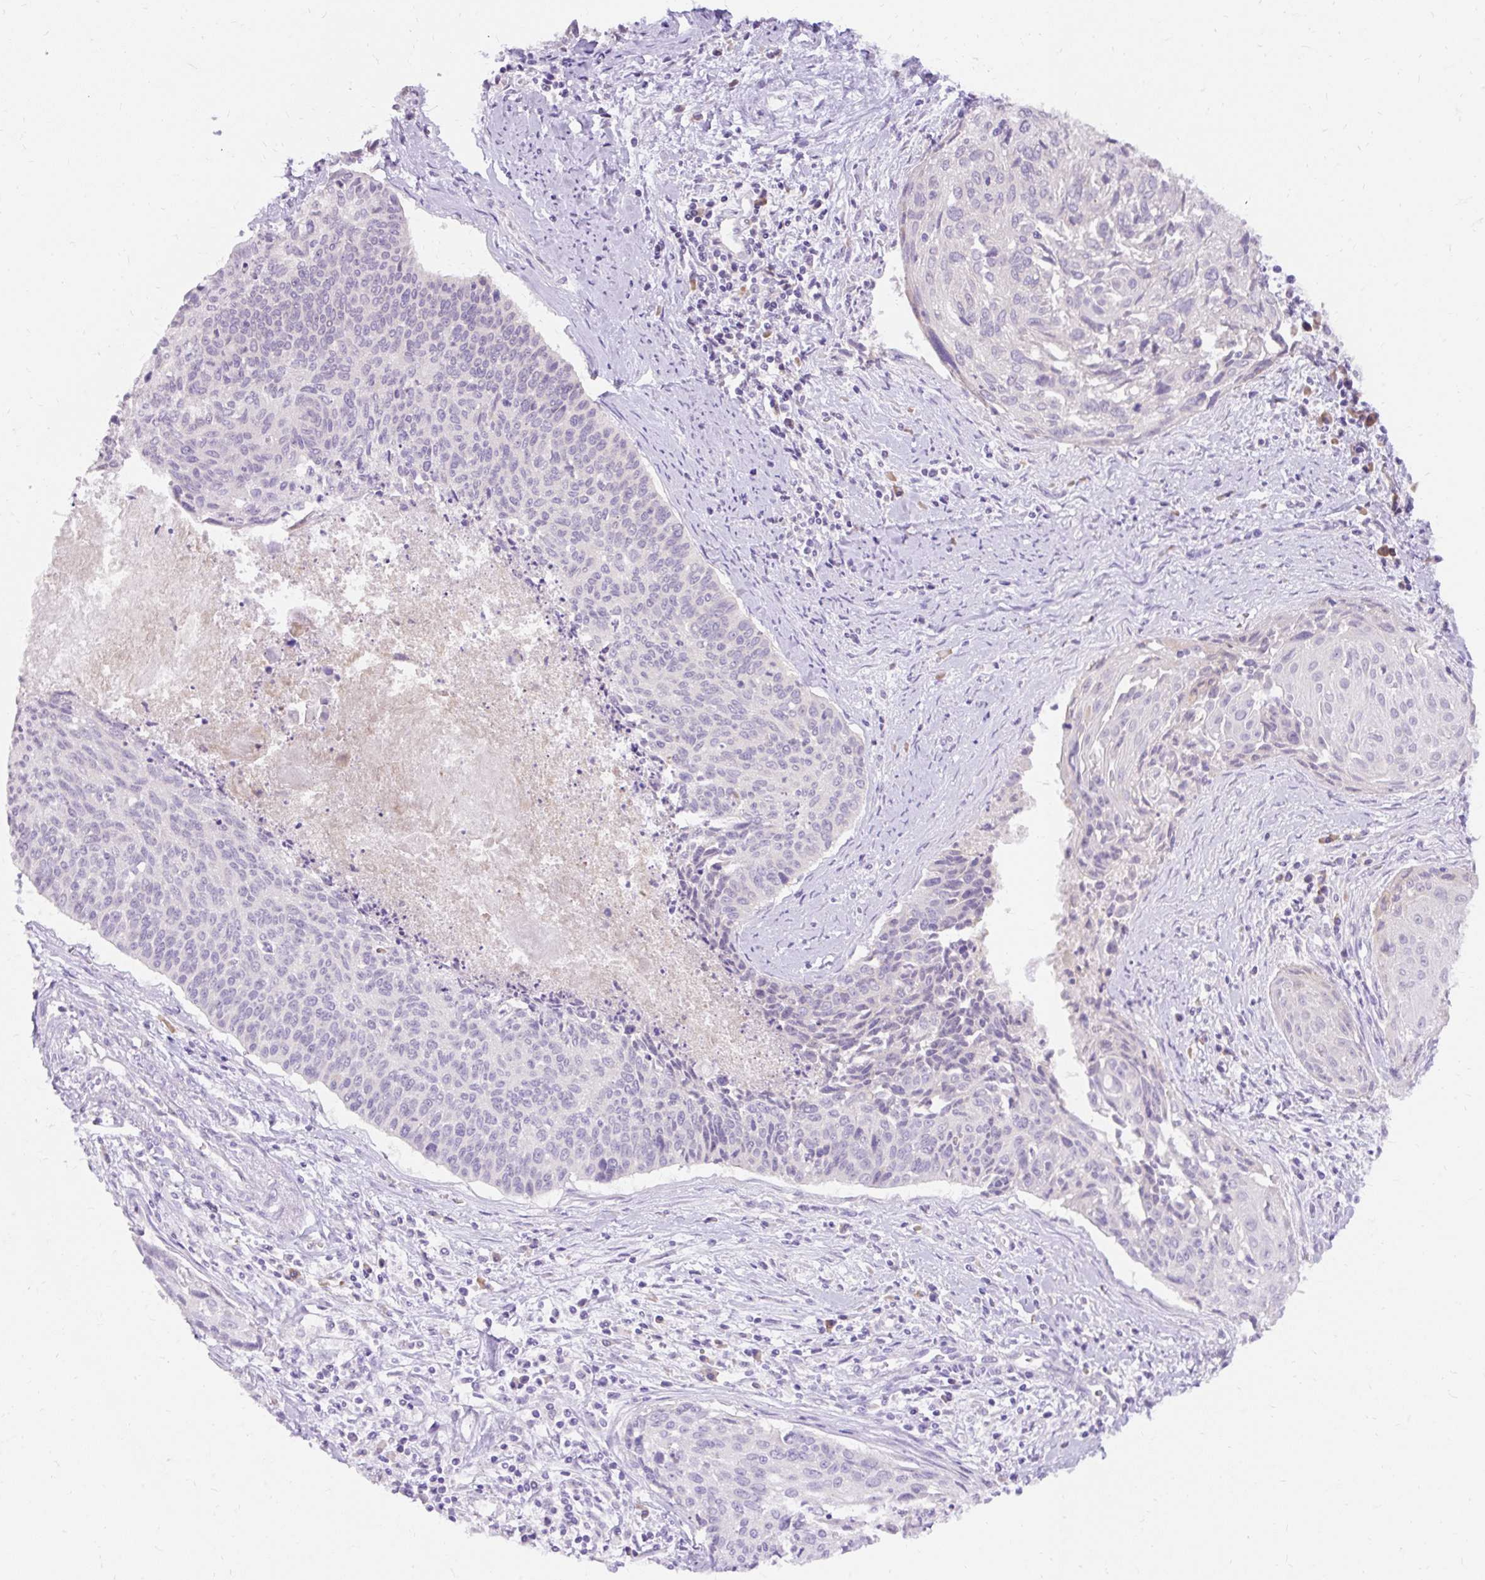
{"staining": {"intensity": "negative", "quantity": "none", "location": "none"}, "tissue": "cervical cancer", "cell_type": "Tumor cells", "image_type": "cancer", "snomed": [{"axis": "morphology", "description": "Squamous cell carcinoma, NOS"}, {"axis": "topography", "description": "Cervix"}], "caption": "IHC of cervical squamous cell carcinoma exhibits no staining in tumor cells.", "gene": "SEC63", "patient": {"sex": "female", "age": 55}}